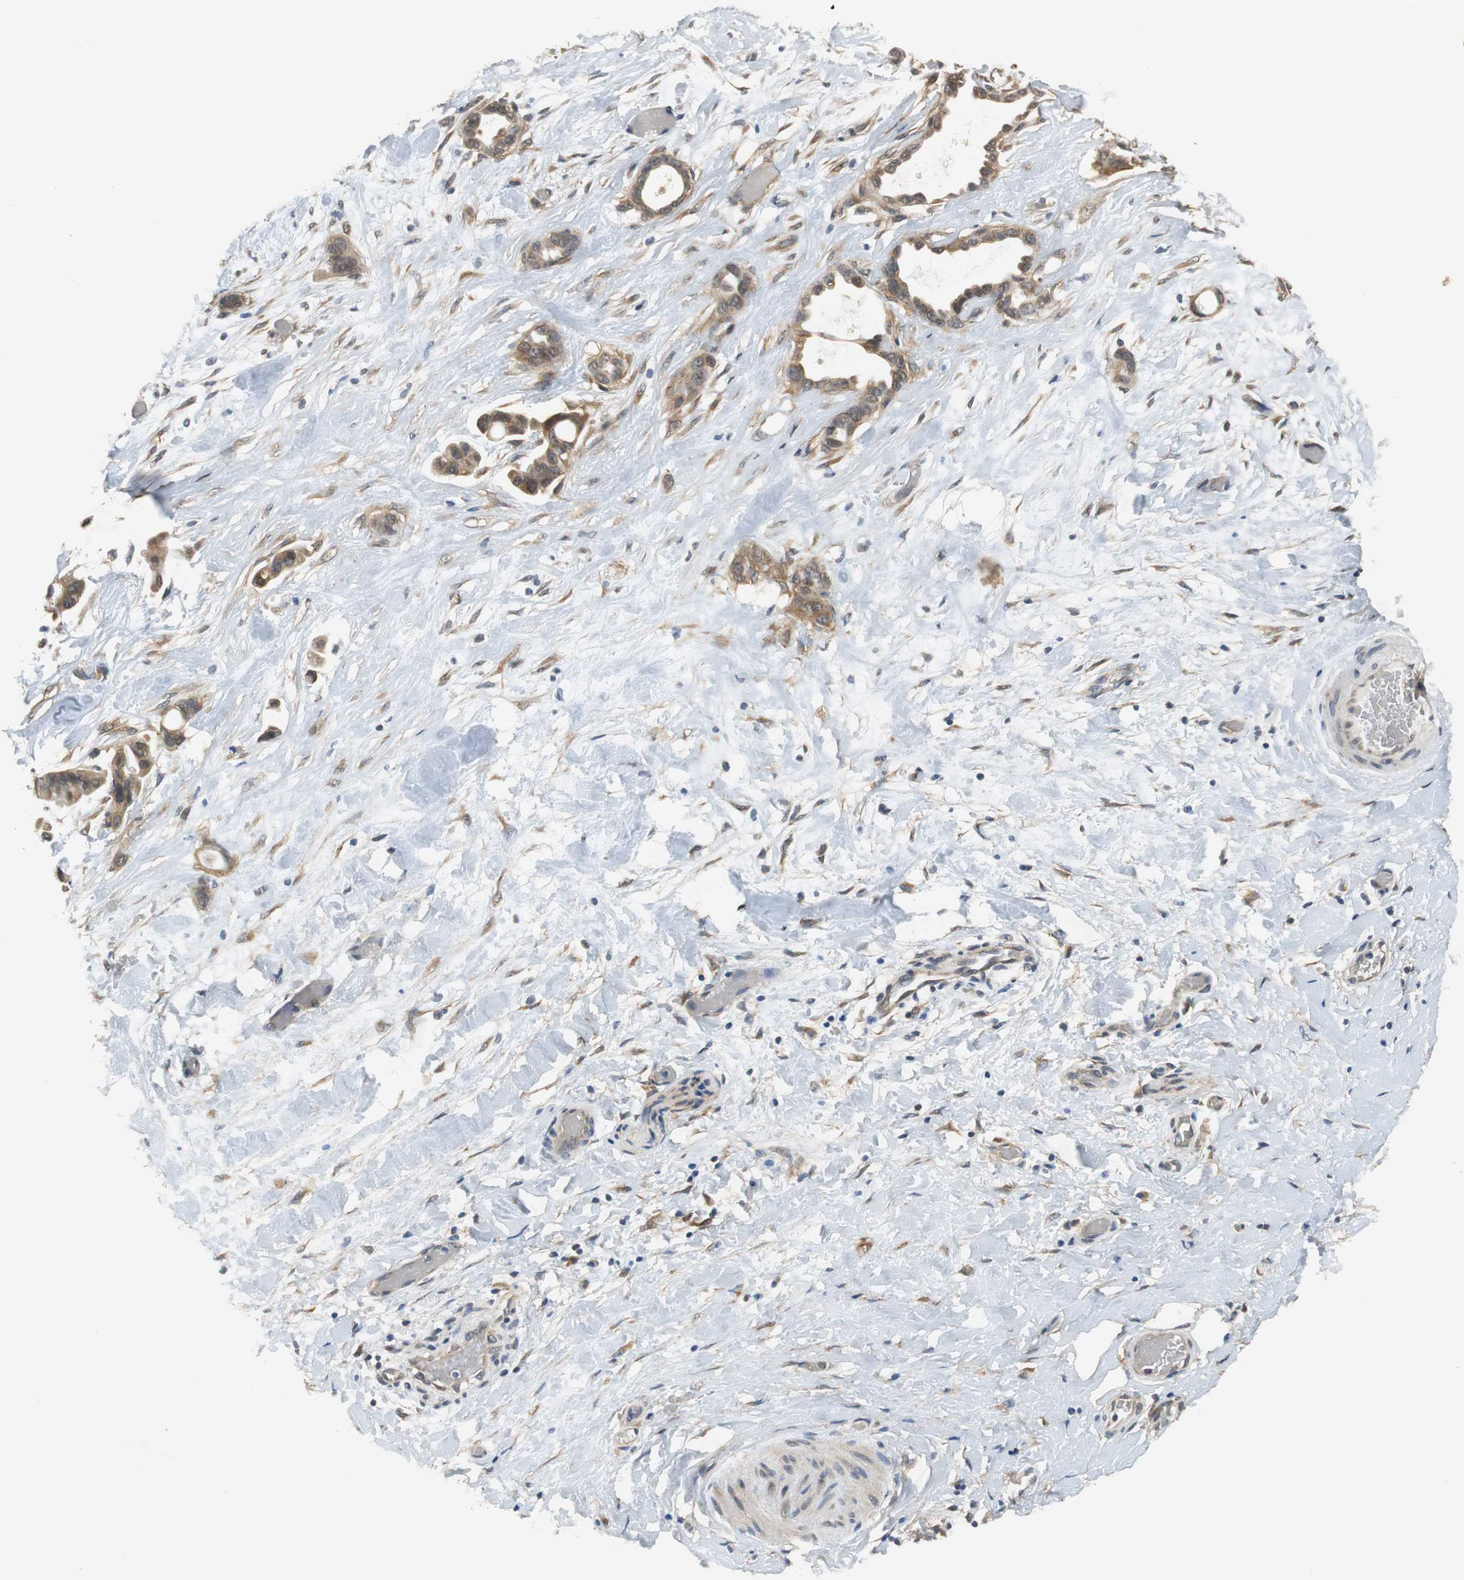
{"staining": {"intensity": "moderate", "quantity": ">75%", "location": "cytoplasmic/membranous,nuclear"}, "tissue": "liver cancer", "cell_type": "Tumor cells", "image_type": "cancer", "snomed": [{"axis": "morphology", "description": "Cholangiocarcinoma"}, {"axis": "topography", "description": "Liver"}], "caption": "A brown stain highlights moderate cytoplasmic/membranous and nuclear staining of a protein in liver cancer tumor cells.", "gene": "UBQLN2", "patient": {"sex": "female", "age": 65}}